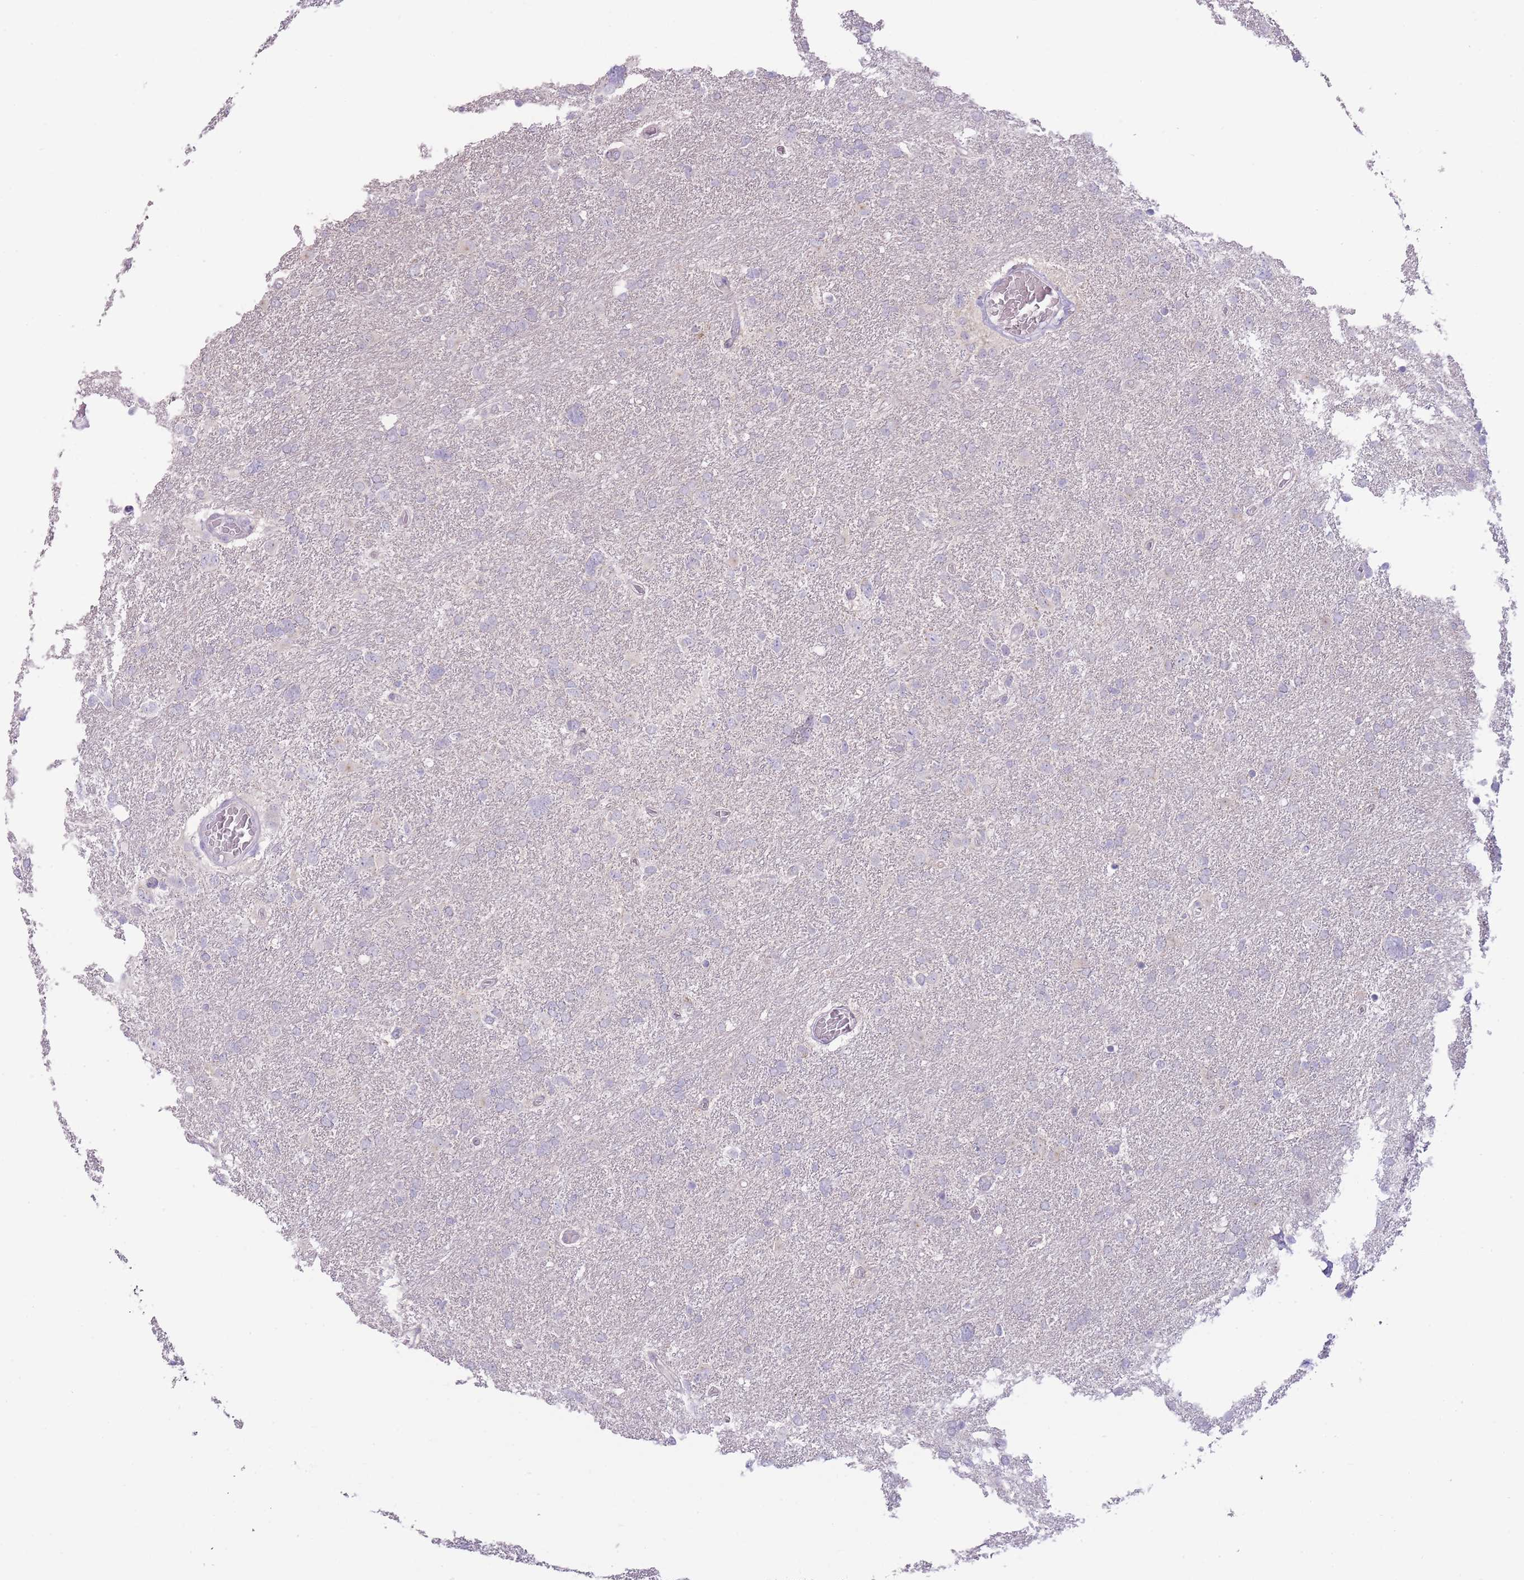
{"staining": {"intensity": "negative", "quantity": "none", "location": "none"}, "tissue": "glioma", "cell_type": "Tumor cells", "image_type": "cancer", "snomed": [{"axis": "morphology", "description": "Glioma, malignant, High grade"}, {"axis": "topography", "description": "Brain"}], "caption": "The micrograph demonstrates no significant expression in tumor cells of malignant high-grade glioma.", "gene": "DCANP1", "patient": {"sex": "male", "age": 61}}